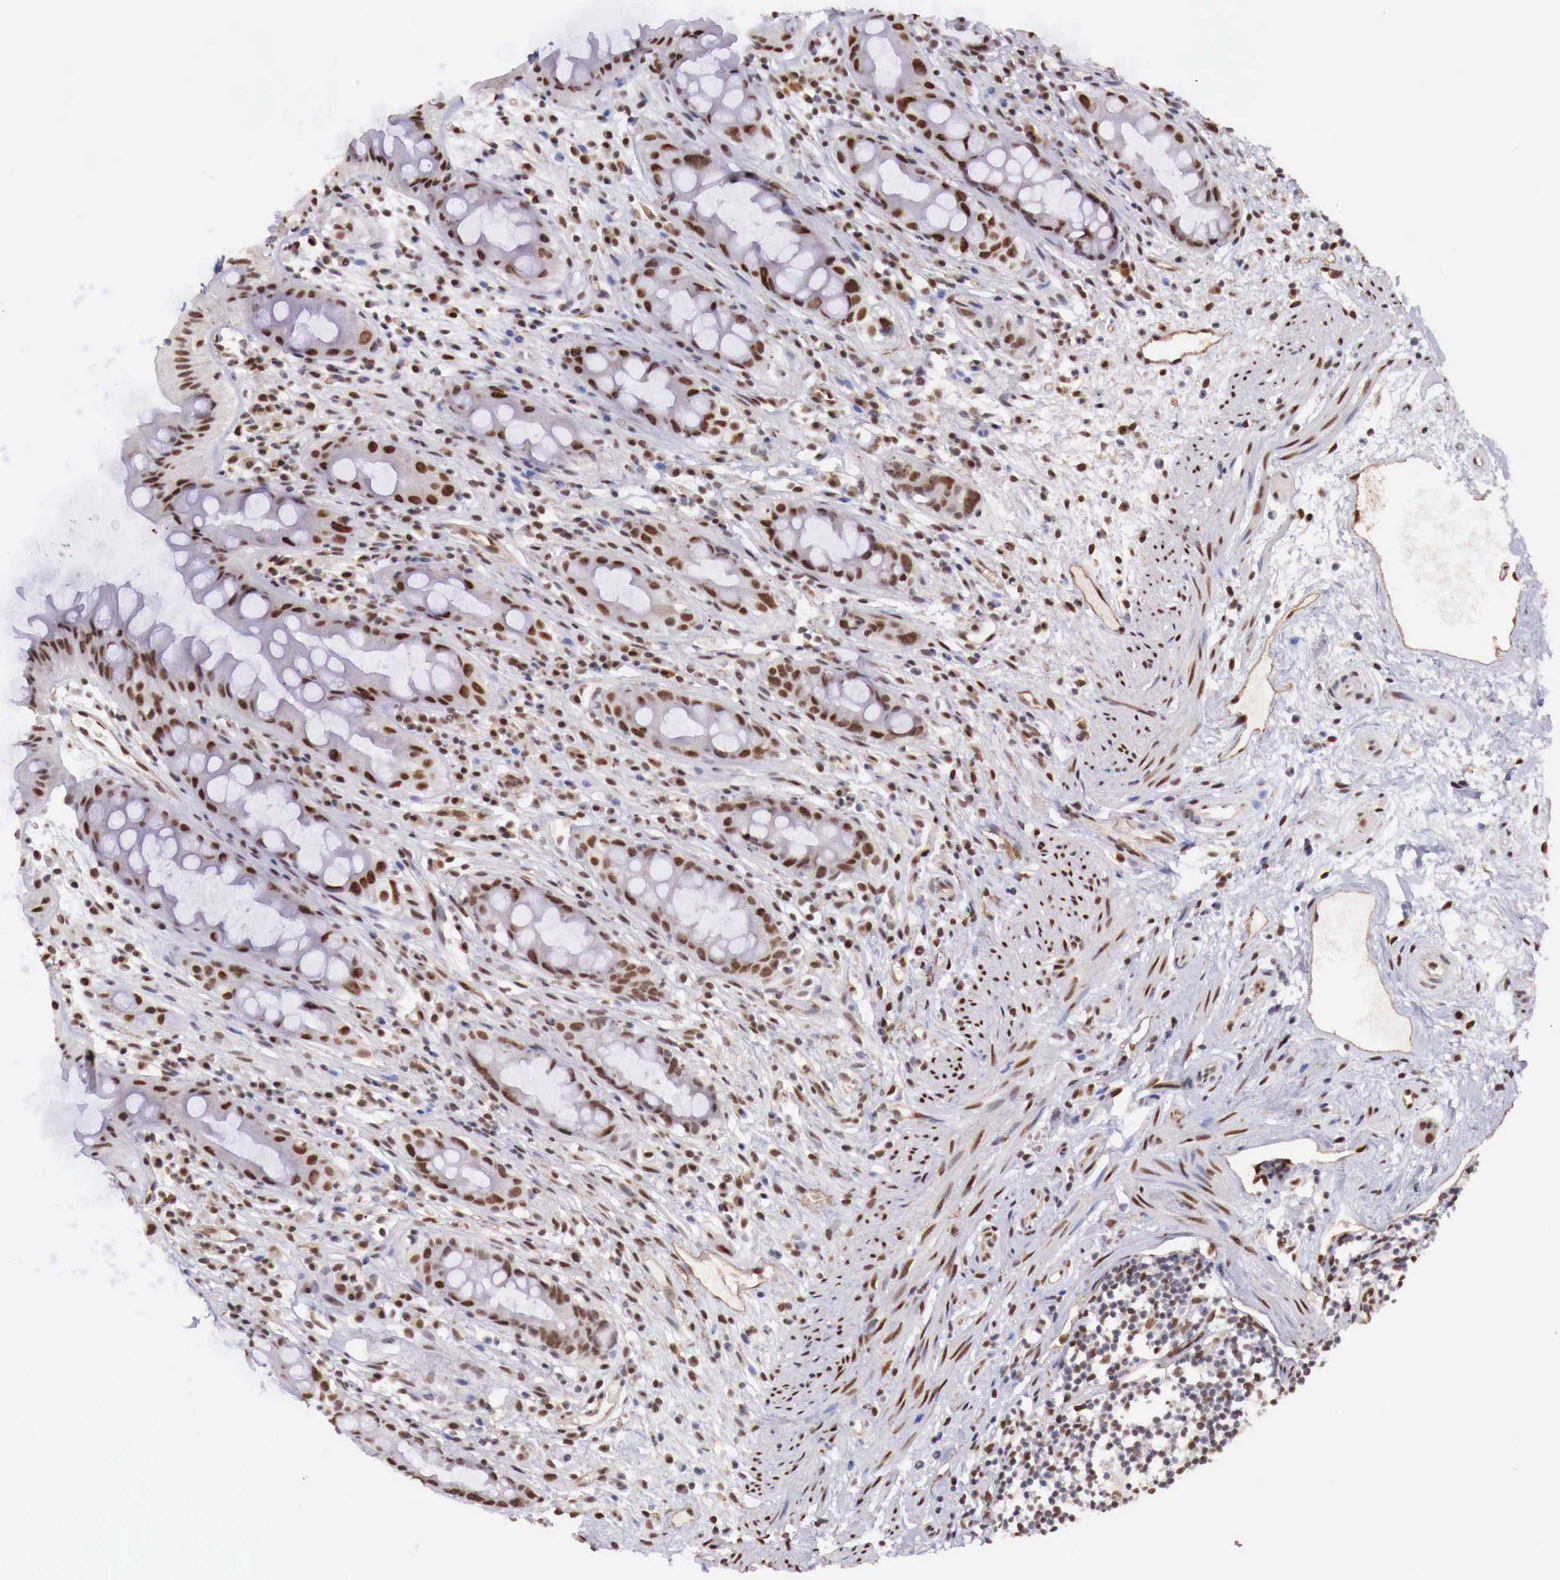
{"staining": {"intensity": "moderate", "quantity": ">75%", "location": "nuclear"}, "tissue": "rectum", "cell_type": "Glandular cells", "image_type": "normal", "snomed": [{"axis": "morphology", "description": "Normal tissue, NOS"}, {"axis": "topography", "description": "Rectum"}], "caption": "Immunohistochemistry staining of normal rectum, which shows medium levels of moderate nuclear expression in approximately >75% of glandular cells indicating moderate nuclear protein positivity. The staining was performed using DAB (brown) for protein detection and nuclei were counterstained in hematoxylin (blue).", "gene": "FOXP2", "patient": {"sex": "male", "age": 65}}